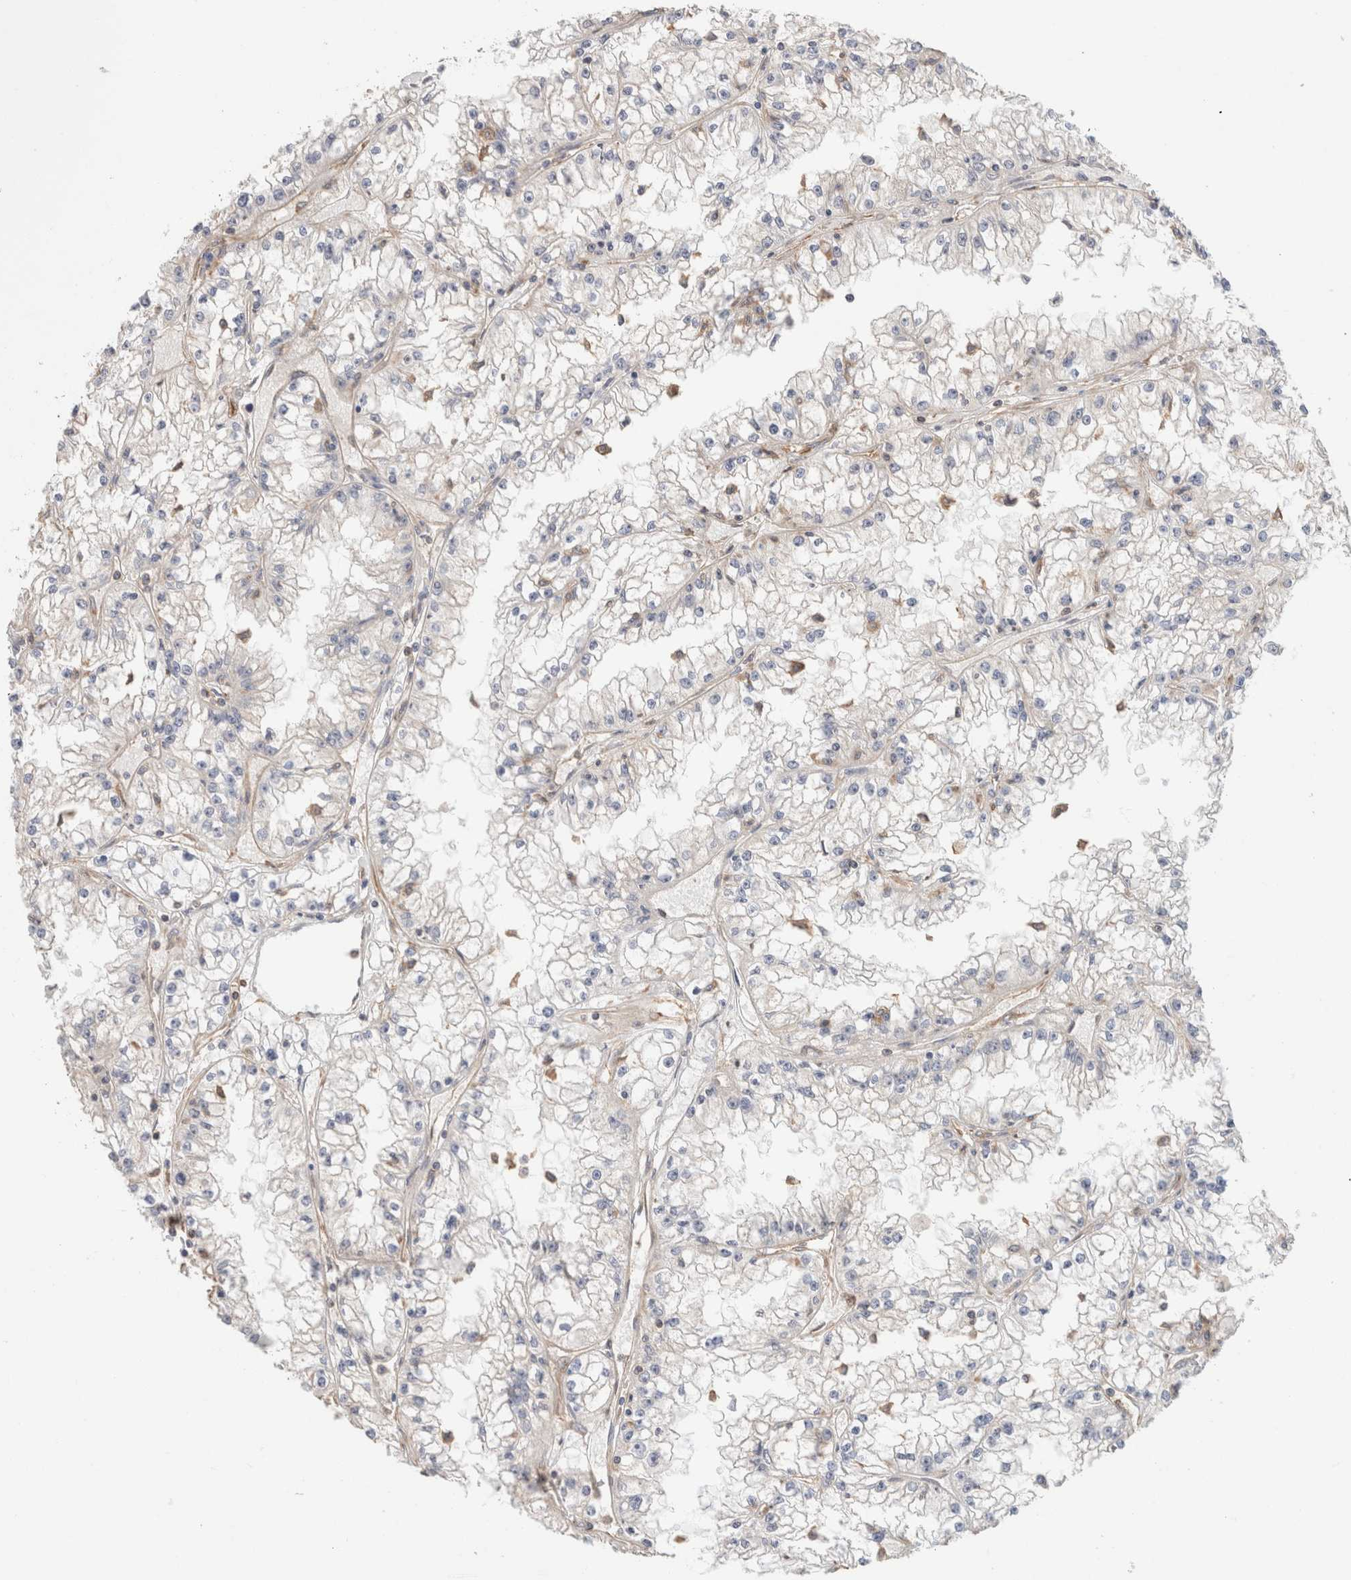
{"staining": {"intensity": "negative", "quantity": "none", "location": "none"}, "tissue": "renal cancer", "cell_type": "Tumor cells", "image_type": "cancer", "snomed": [{"axis": "morphology", "description": "Adenocarcinoma, NOS"}, {"axis": "topography", "description": "Kidney"}], "caption": "Immunohistochemistry micrograph of neoplastic tissue: adenocarcinoma (renal) stained with DAB (3,3'-diaminobenzidine) shows no significant protein staining in tumor cells.", "gene": "CFAP418", "patient": {"sex": "male", "age": 56}}